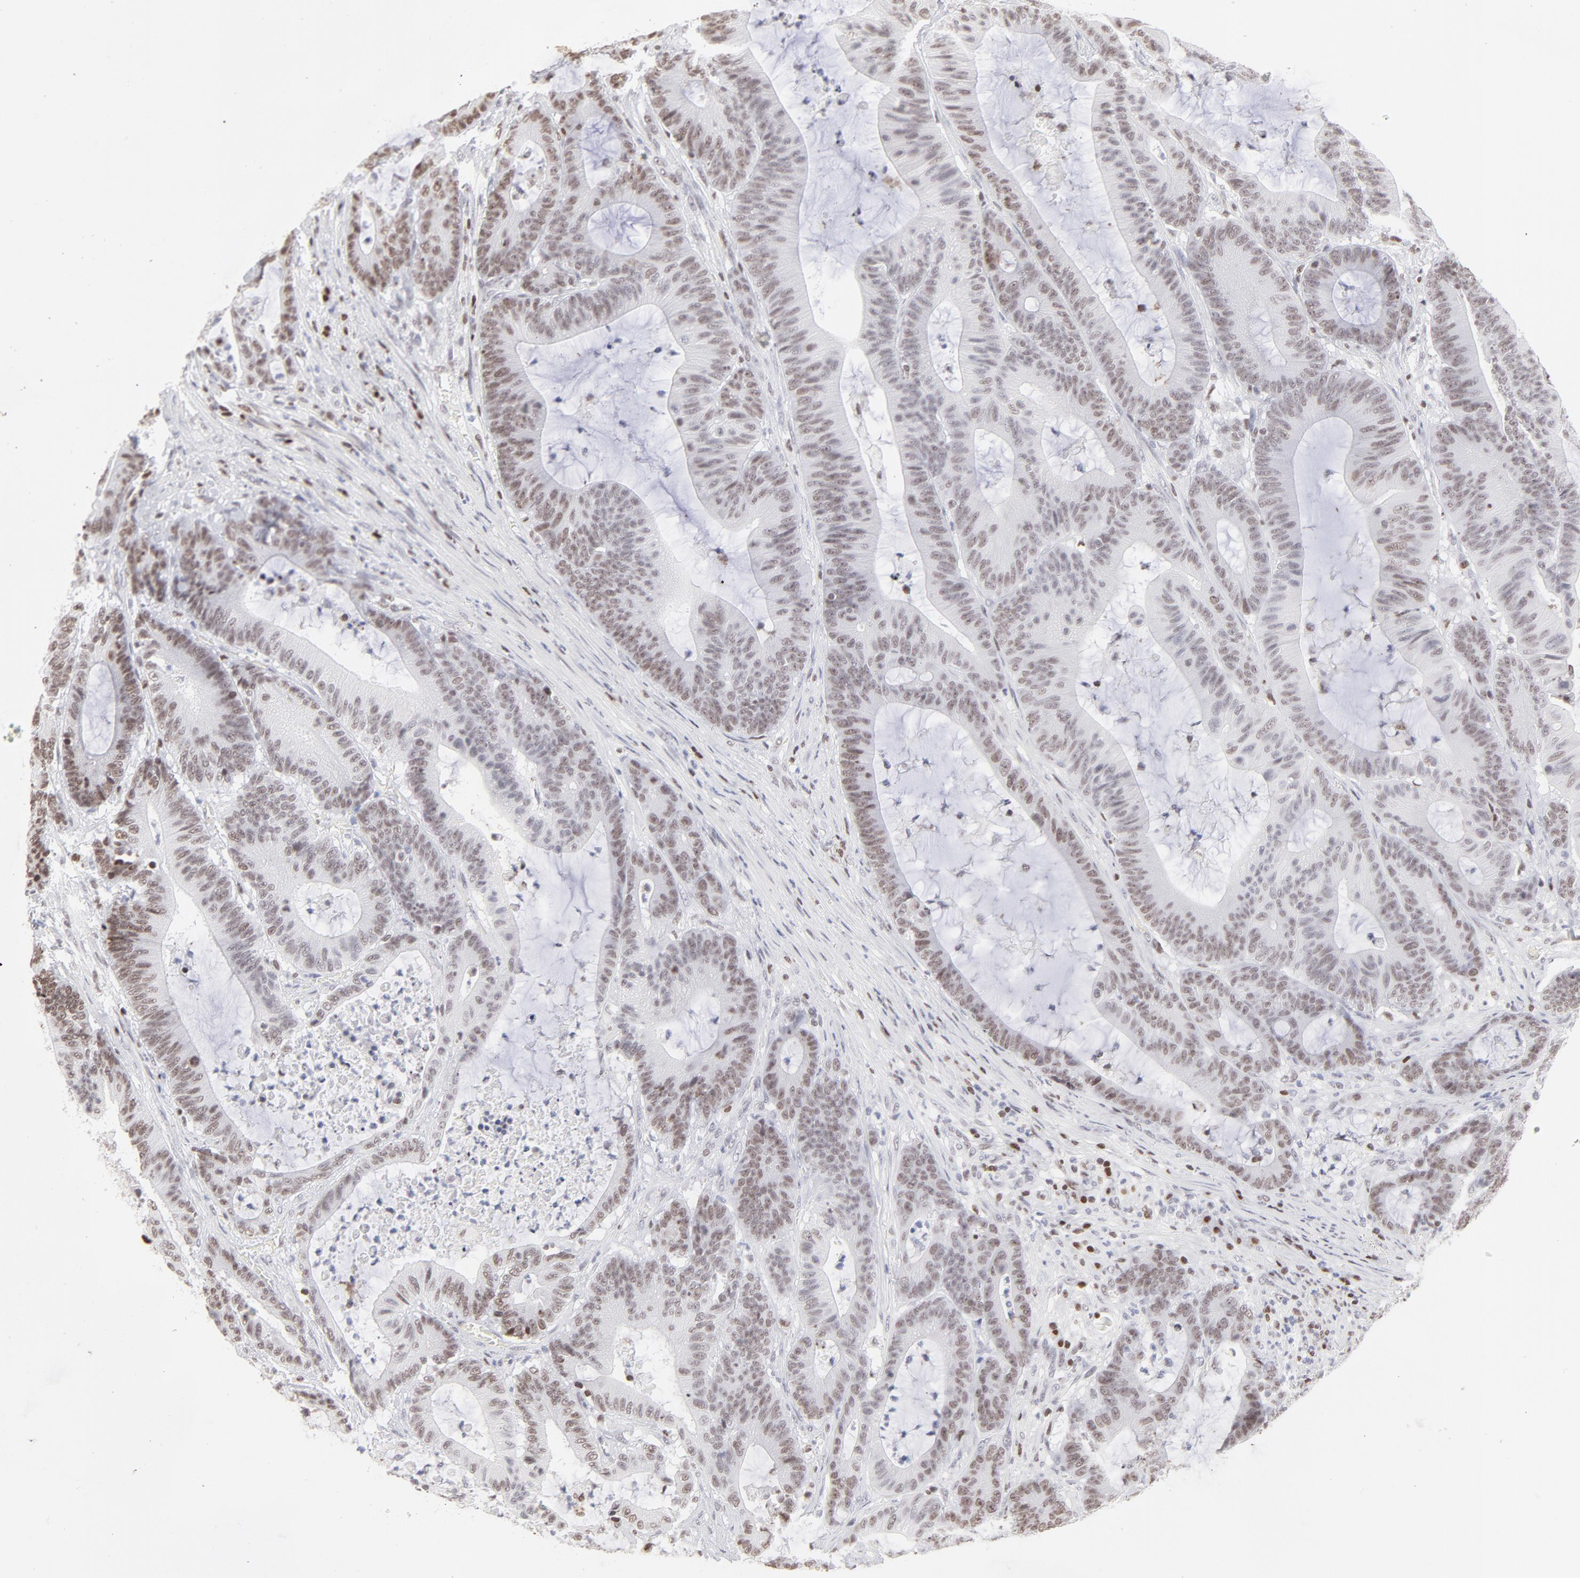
{"staining": {"intensity": "weak", "quantity": "25%-75%", "location": "nuclear"}, "tissue": "colorectal cancer", "cell_type": "Tumor cells", "image_type": "cancer", "snomed": [{"axis": "morphology", "description": "Adenocarcinoma, NOS"}, {"axis": "topography", "description": "Colon"}], "caption": "Tumor cells exhibit low levels of weak nuclear expression in about 25%-75% of cells in colorectal adenocarcinoma.", "gene": "PARP1", "patient": {"sex": "female", "age": 84}}